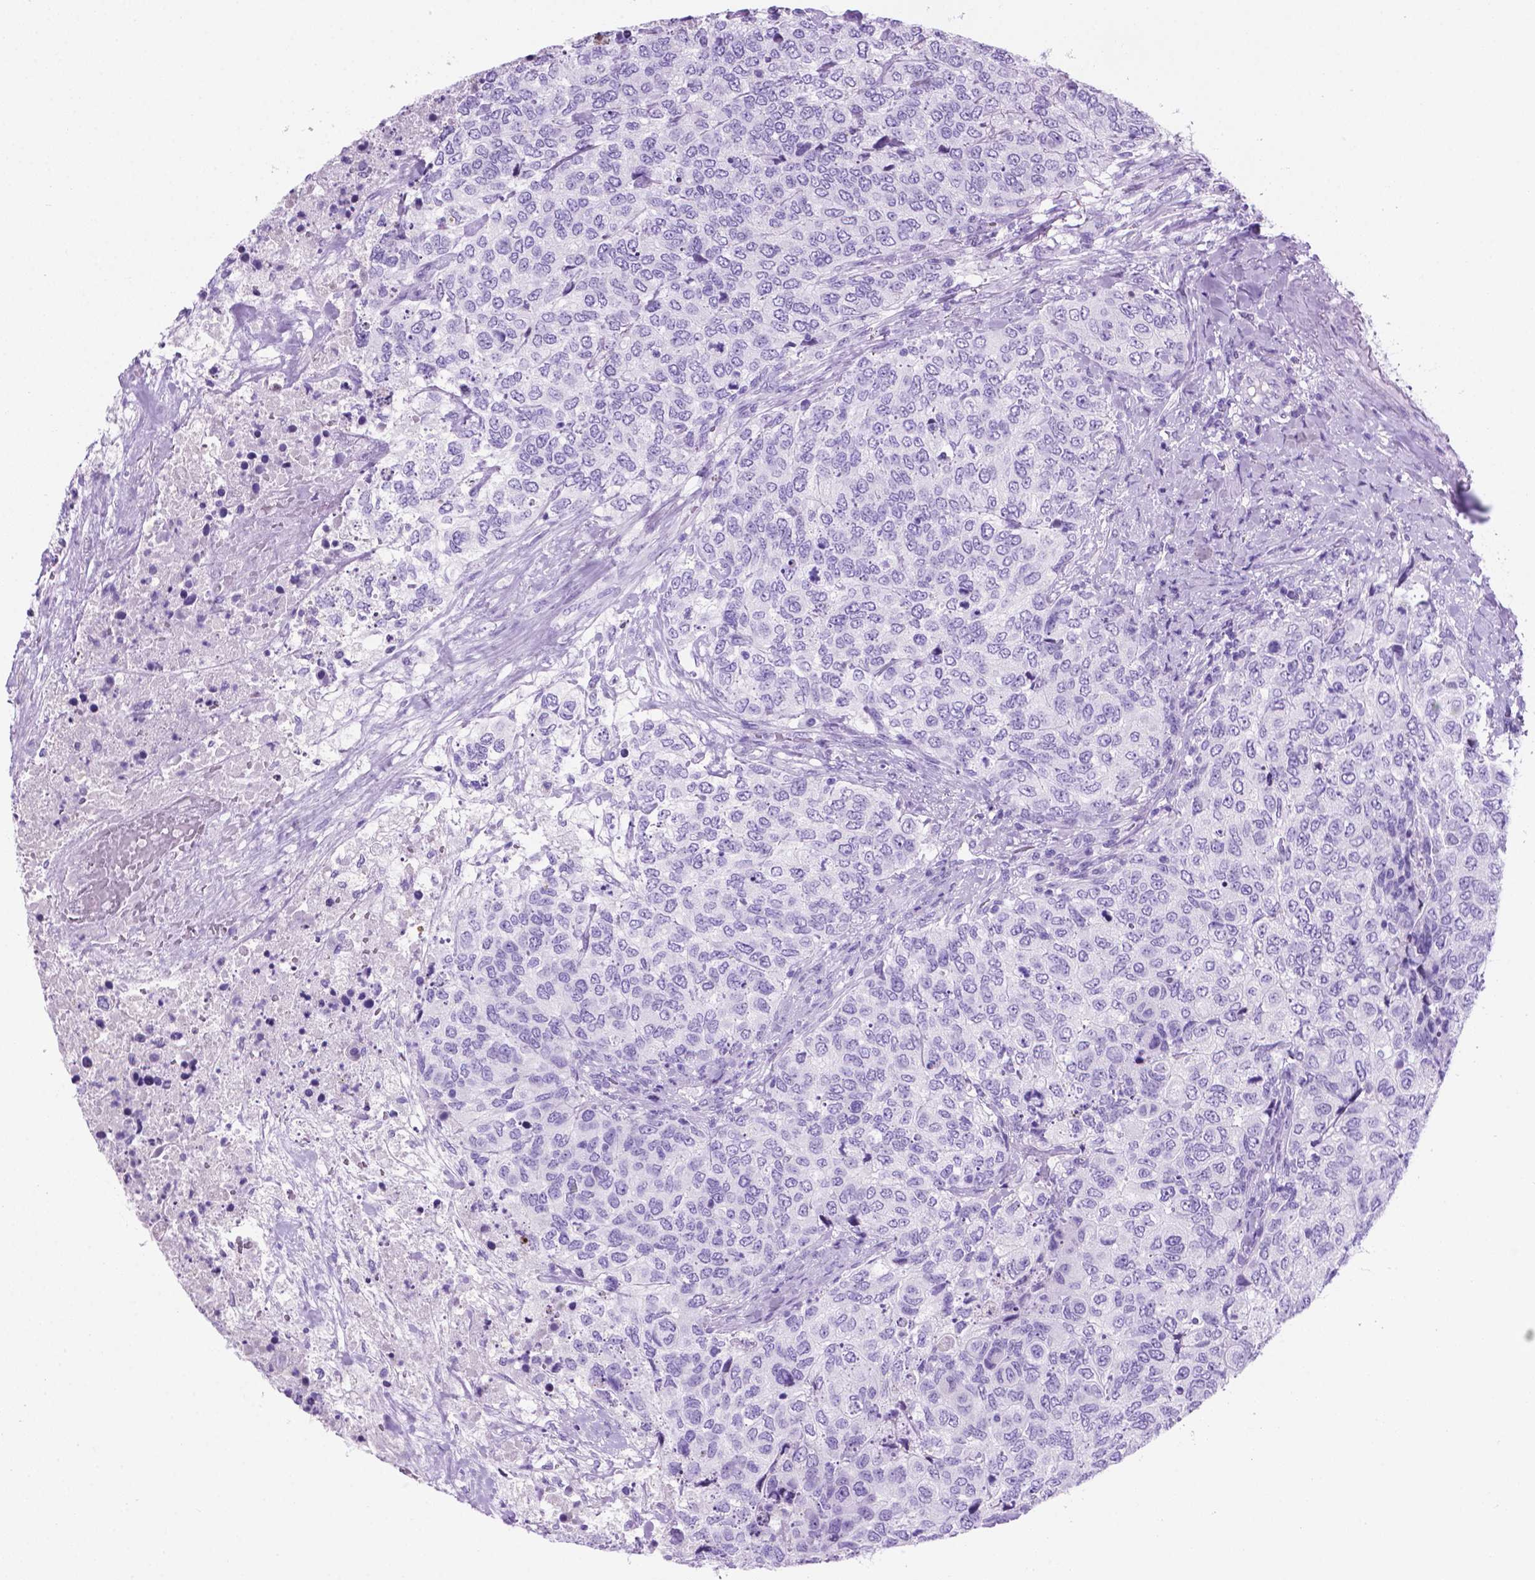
{"staining": {"intensity": "negative", "quantity": "none", "location": "none"}, "tissue": "urothelial cancer", "cell_type": "Tumor cells", "image_type": "cancer", "snomed": [{"axis": "morphology", "description": "Urothelial carcinoma, High grade"}, {"axis": "topography", "description": "Urinary bladder"}], "caption": "This micrograph is of high-grade urothelial carcinoma stained with immunohistochemistry to label a protein in brown with the nuclei are counter-stained blue. There is no expression in tumor cells.", "gene": "C17orf107", "patient": {"sex": "female", "age": 78}}